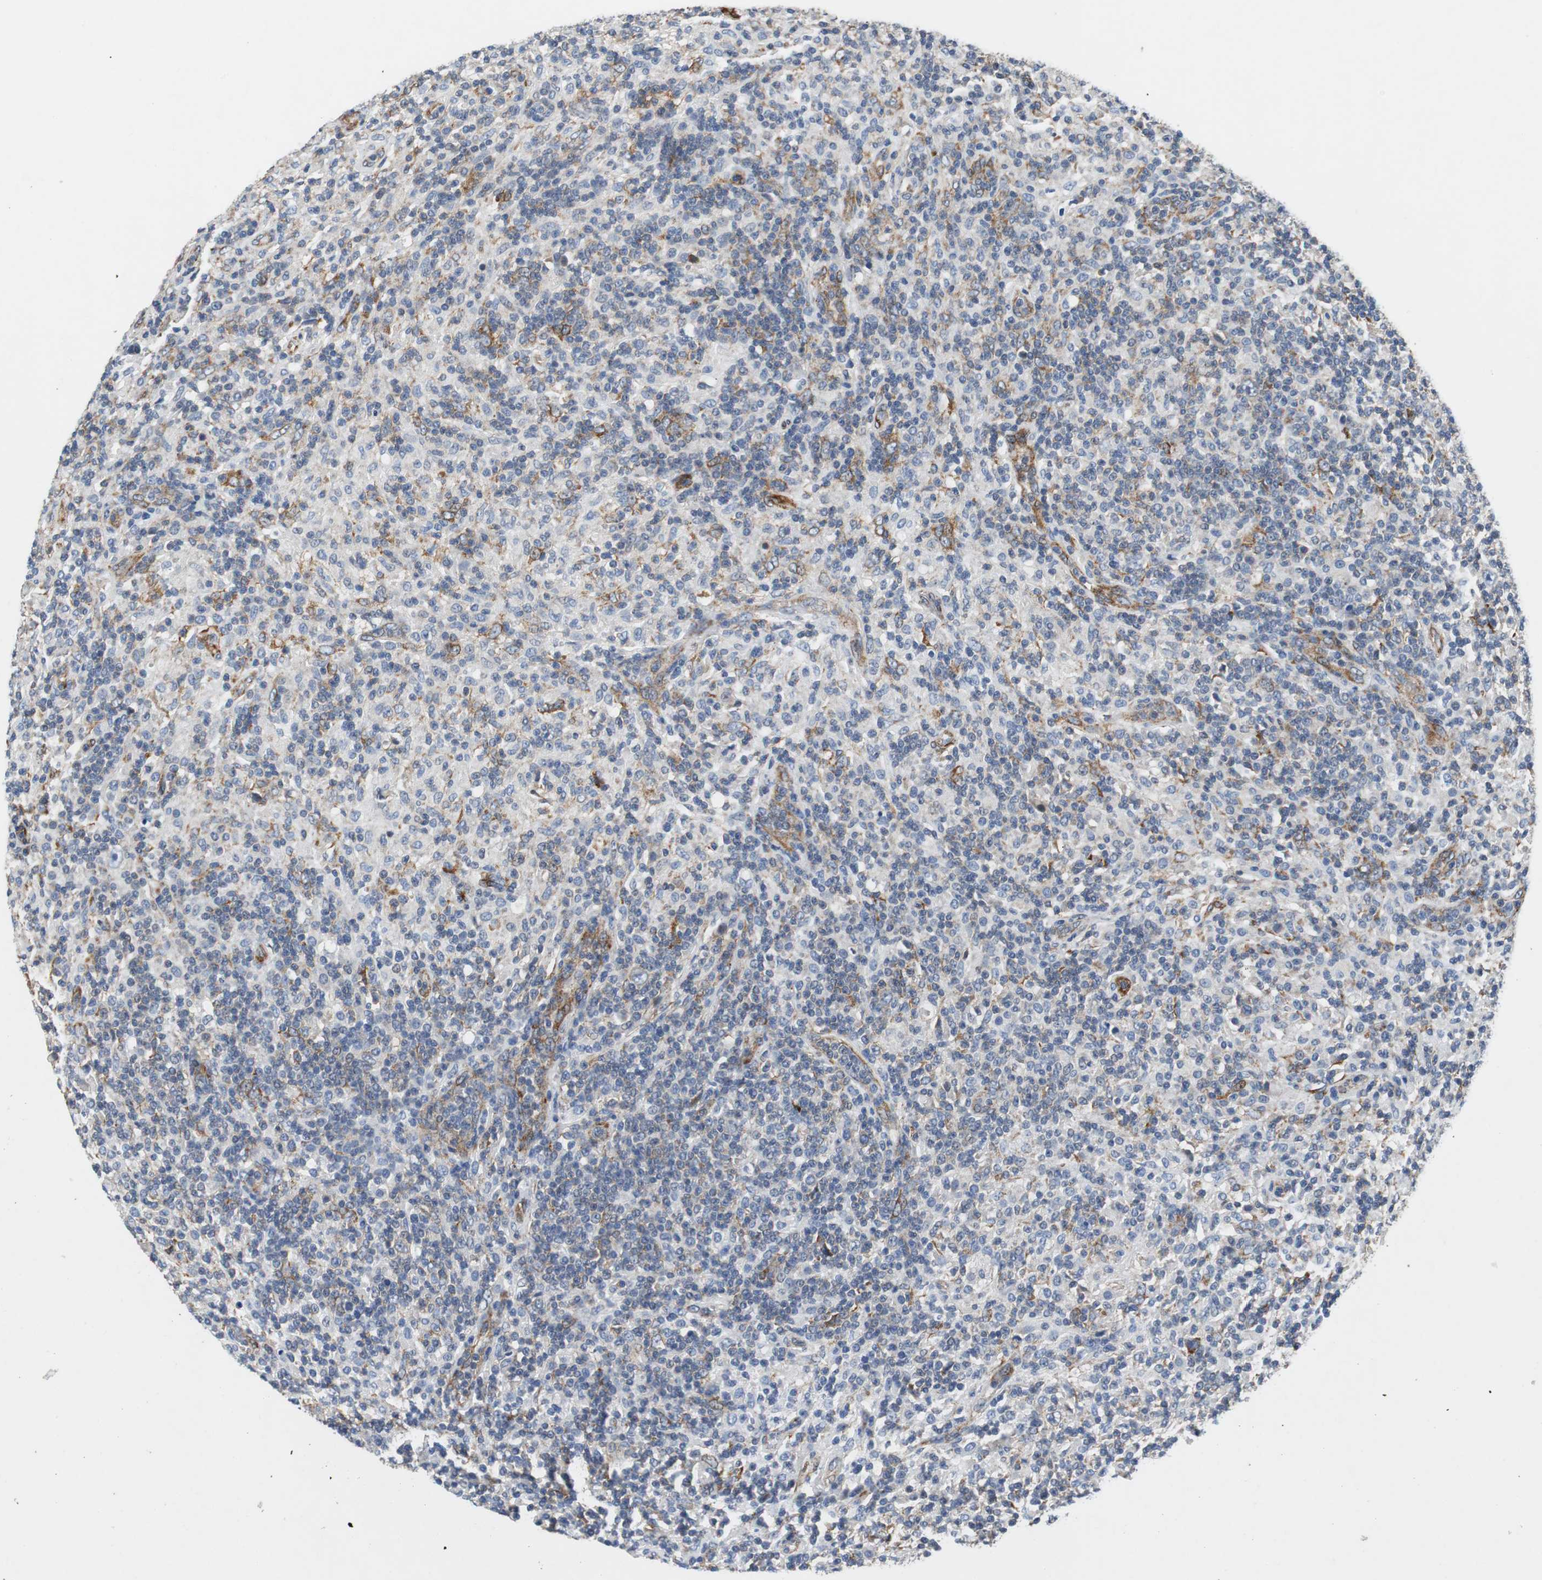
{"staining": {"intensity": "weak", "quantity": "25%-75%", "location": "cytoplasmic/membranous"}, "tissue": "lymphoma", "cell_type": "Tumor cells", "image_type": "cancer", "snomed": [{"axis": "morphology", "description": "Hodgkin's disease, NOS"}, {"axis": "topography", "description": "Lymph node"}], "caption": "Weak cytoplasmic/membranous staining is present in approximately 25%-75% of tumor cells in lymphoma.", "gene": "ISCU", "patient": {"sex": "male", "age": 70}}